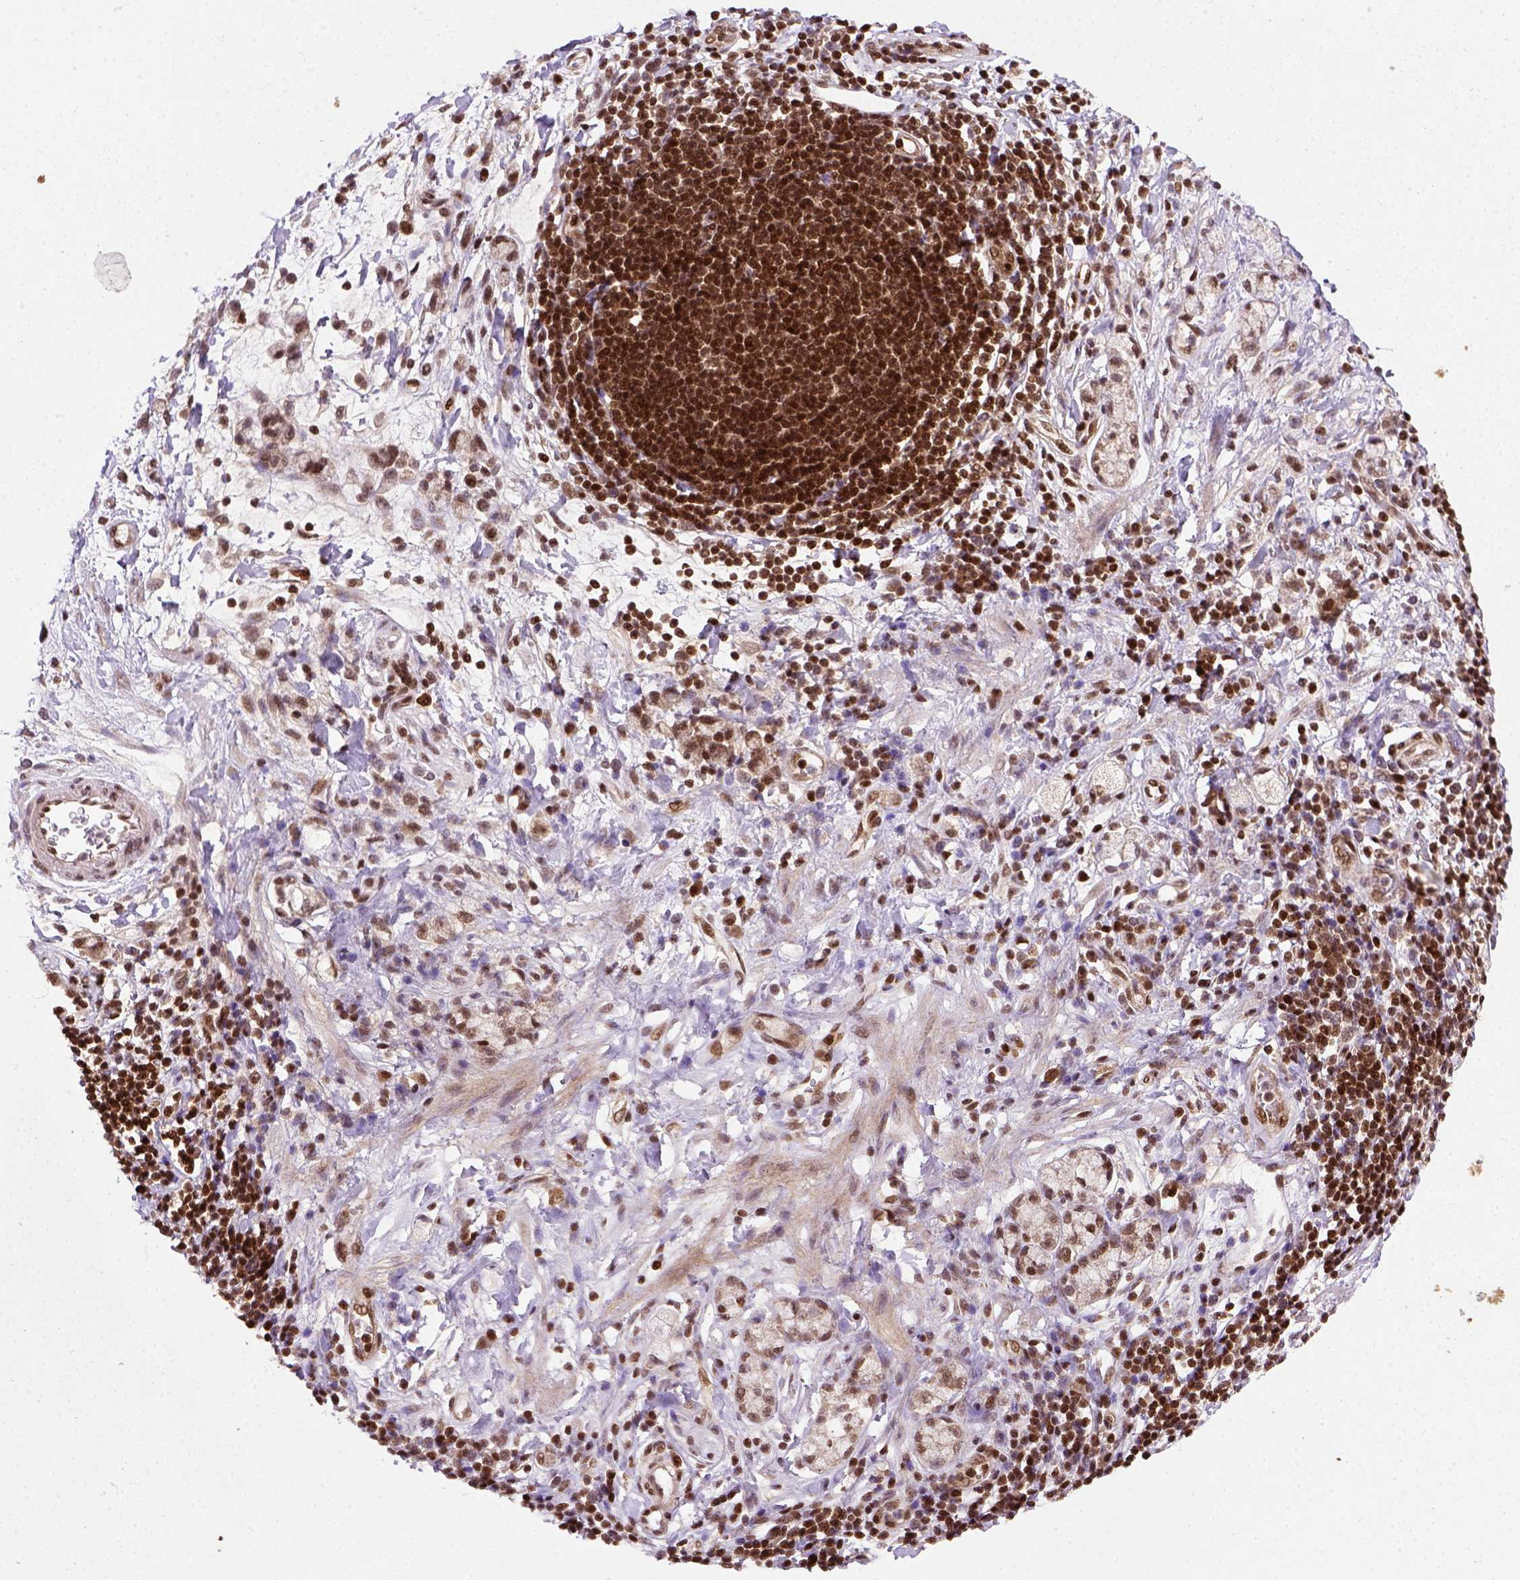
{"staining": {"intensity": "moderate", "quantity": ">75%", "location": "nuclear"}, "tissue": "stomach cancer", "cell_type": "Tumor cells", "image_type": "cancer", "snomed": [{"axis": "morphology", "description": "Adenocarcinoma, NOS"}, {"axis": "topography", "description": "Stomach"}], "caption": "Human stomach adenocarcinoma stained with a protein marker shows moderate staining in tumor cells.", "gene": "MGMT", "patient": {"sex": "male", "age": 58}}